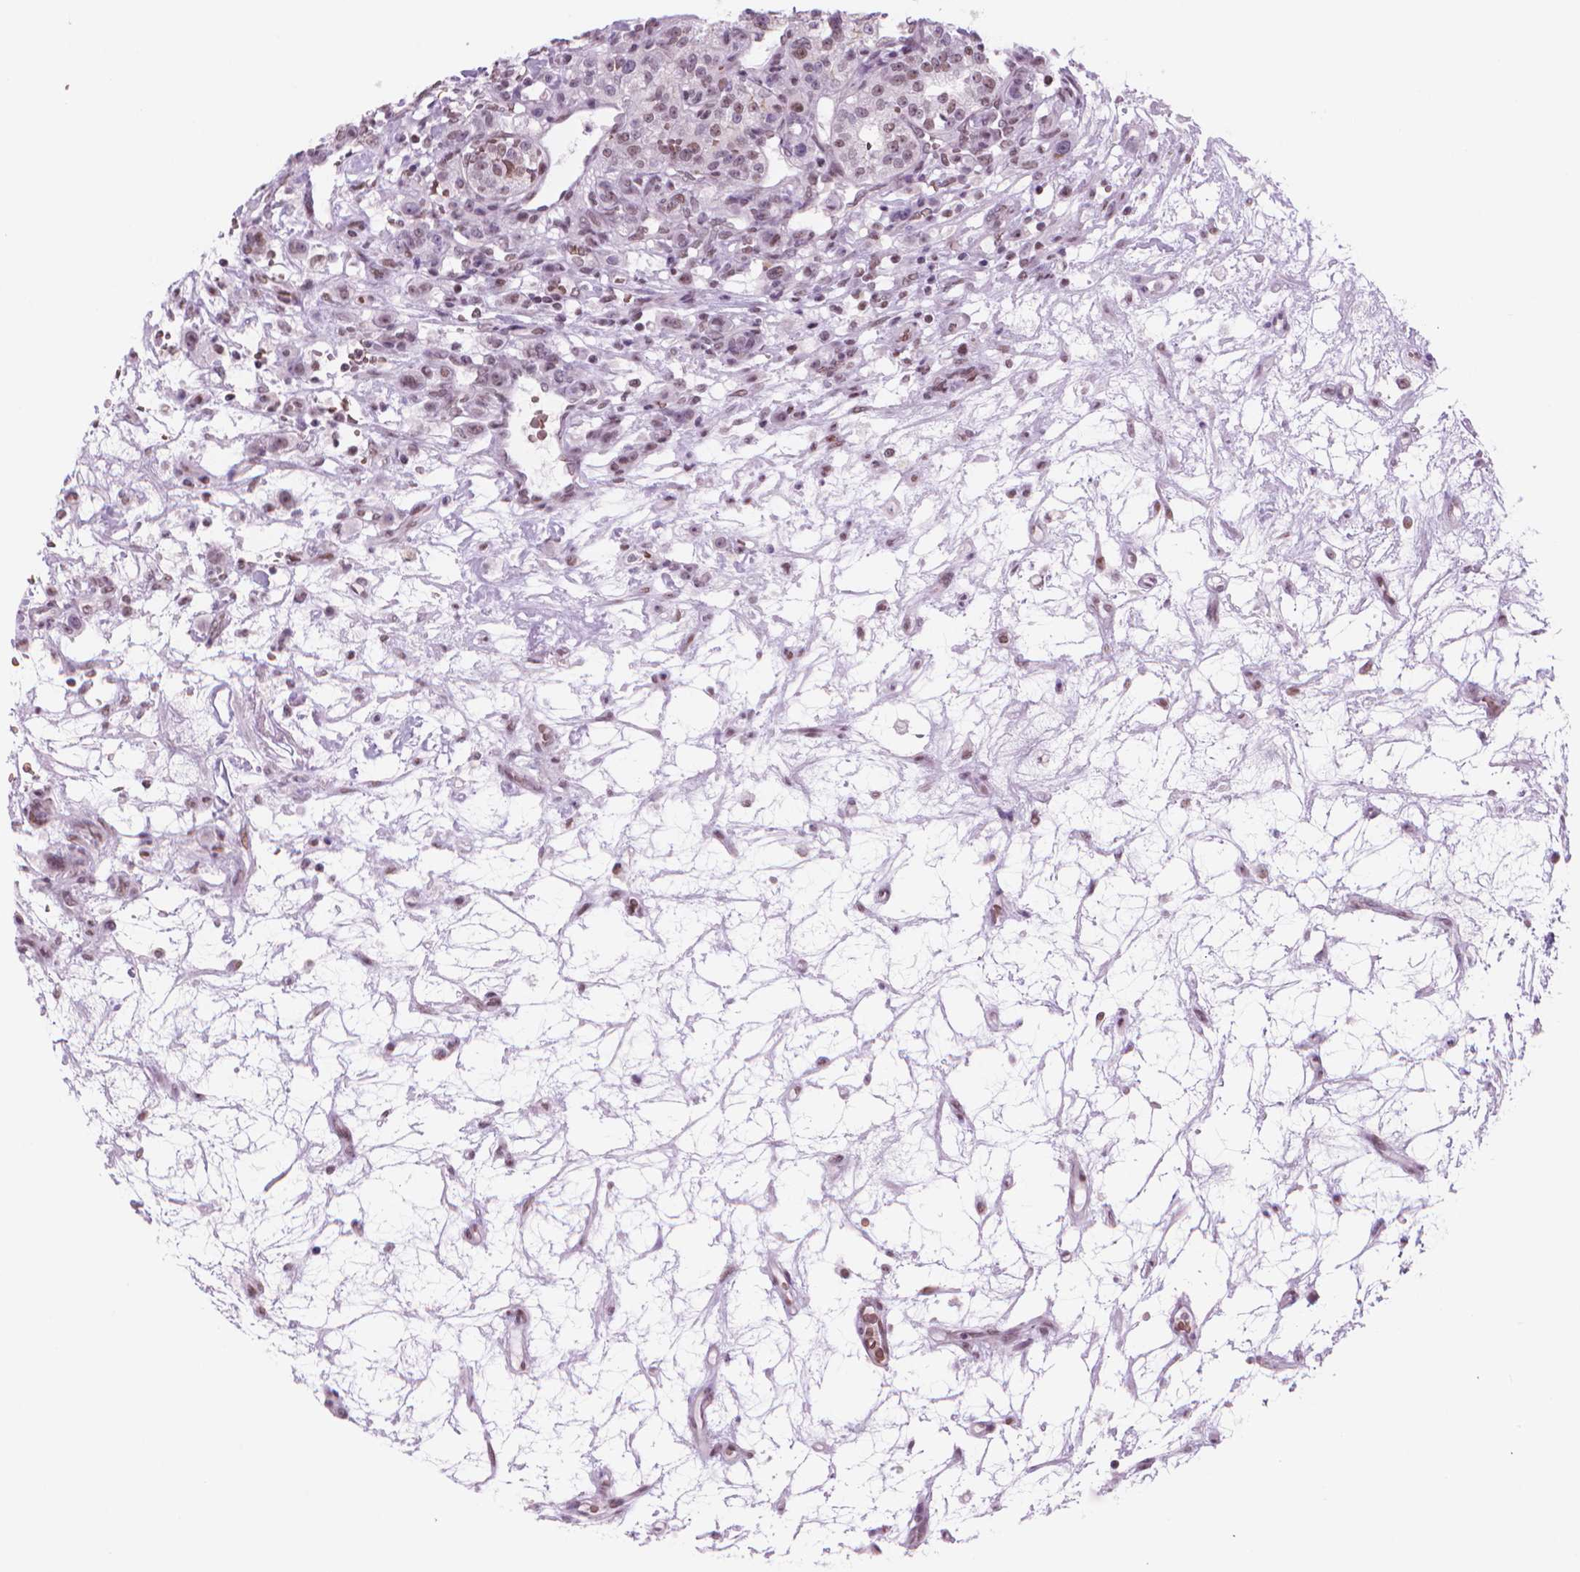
{"staining": {"intensity": "weak", "quantity": "<25%", "location": "nuclear"}, "tissue": "renal cancer", "cell_type": "Tumor cells", "image_type": "cancer", "snomed": [{"axis": "morphology", "description": "Adenocarcinoma, NOS"}, {"axis": "topography", "description": "Kidney"}], "caption": "A high-resolution photomicrograph shows immunohistochemistry (IHC) staining of renal cancer, which demonstrates no significant staining in tumor cells.", "gene": "POLR3D", "patient": {"sex": "female", "age": 63}}